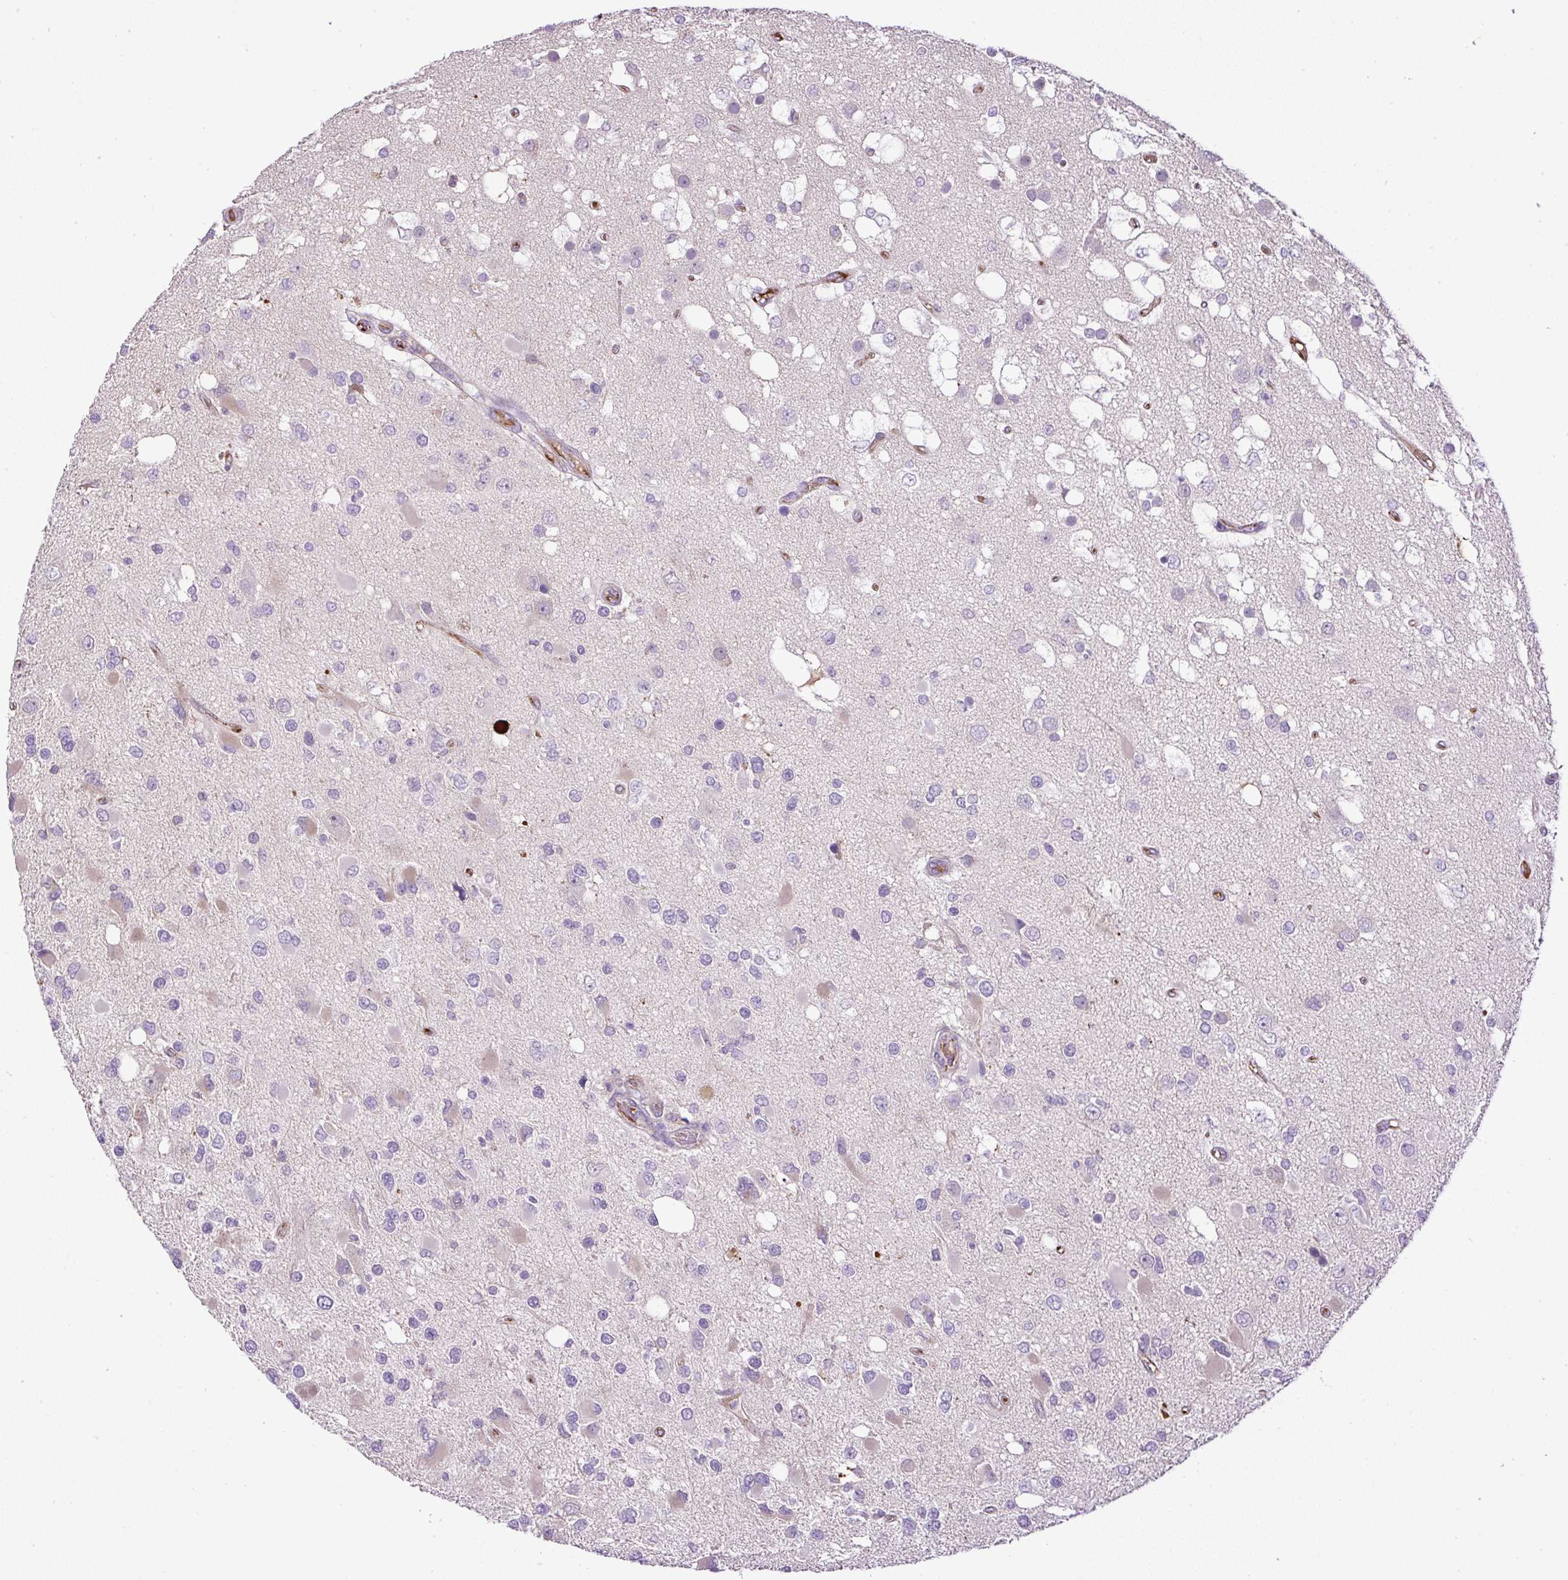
{"staining": {"intensity": "negative", "quantity": "none", "location": "none"}, "tissue": "glioma", "cell_type": "Tumor cells", "image_type": "cancer", "snomed": [{"axis": "morphology", "description": "Glioma, malignant, High grade"}, {"axis": "topography", "description": "Brain"}], "caption": "DAB (3,3'-diaminobenzidine) immunohistochemical staining of glioma displays no significant positivity in tumor cells.", "gene": "LEFTY2", "patient": {"sex": "male", "age": 53}}